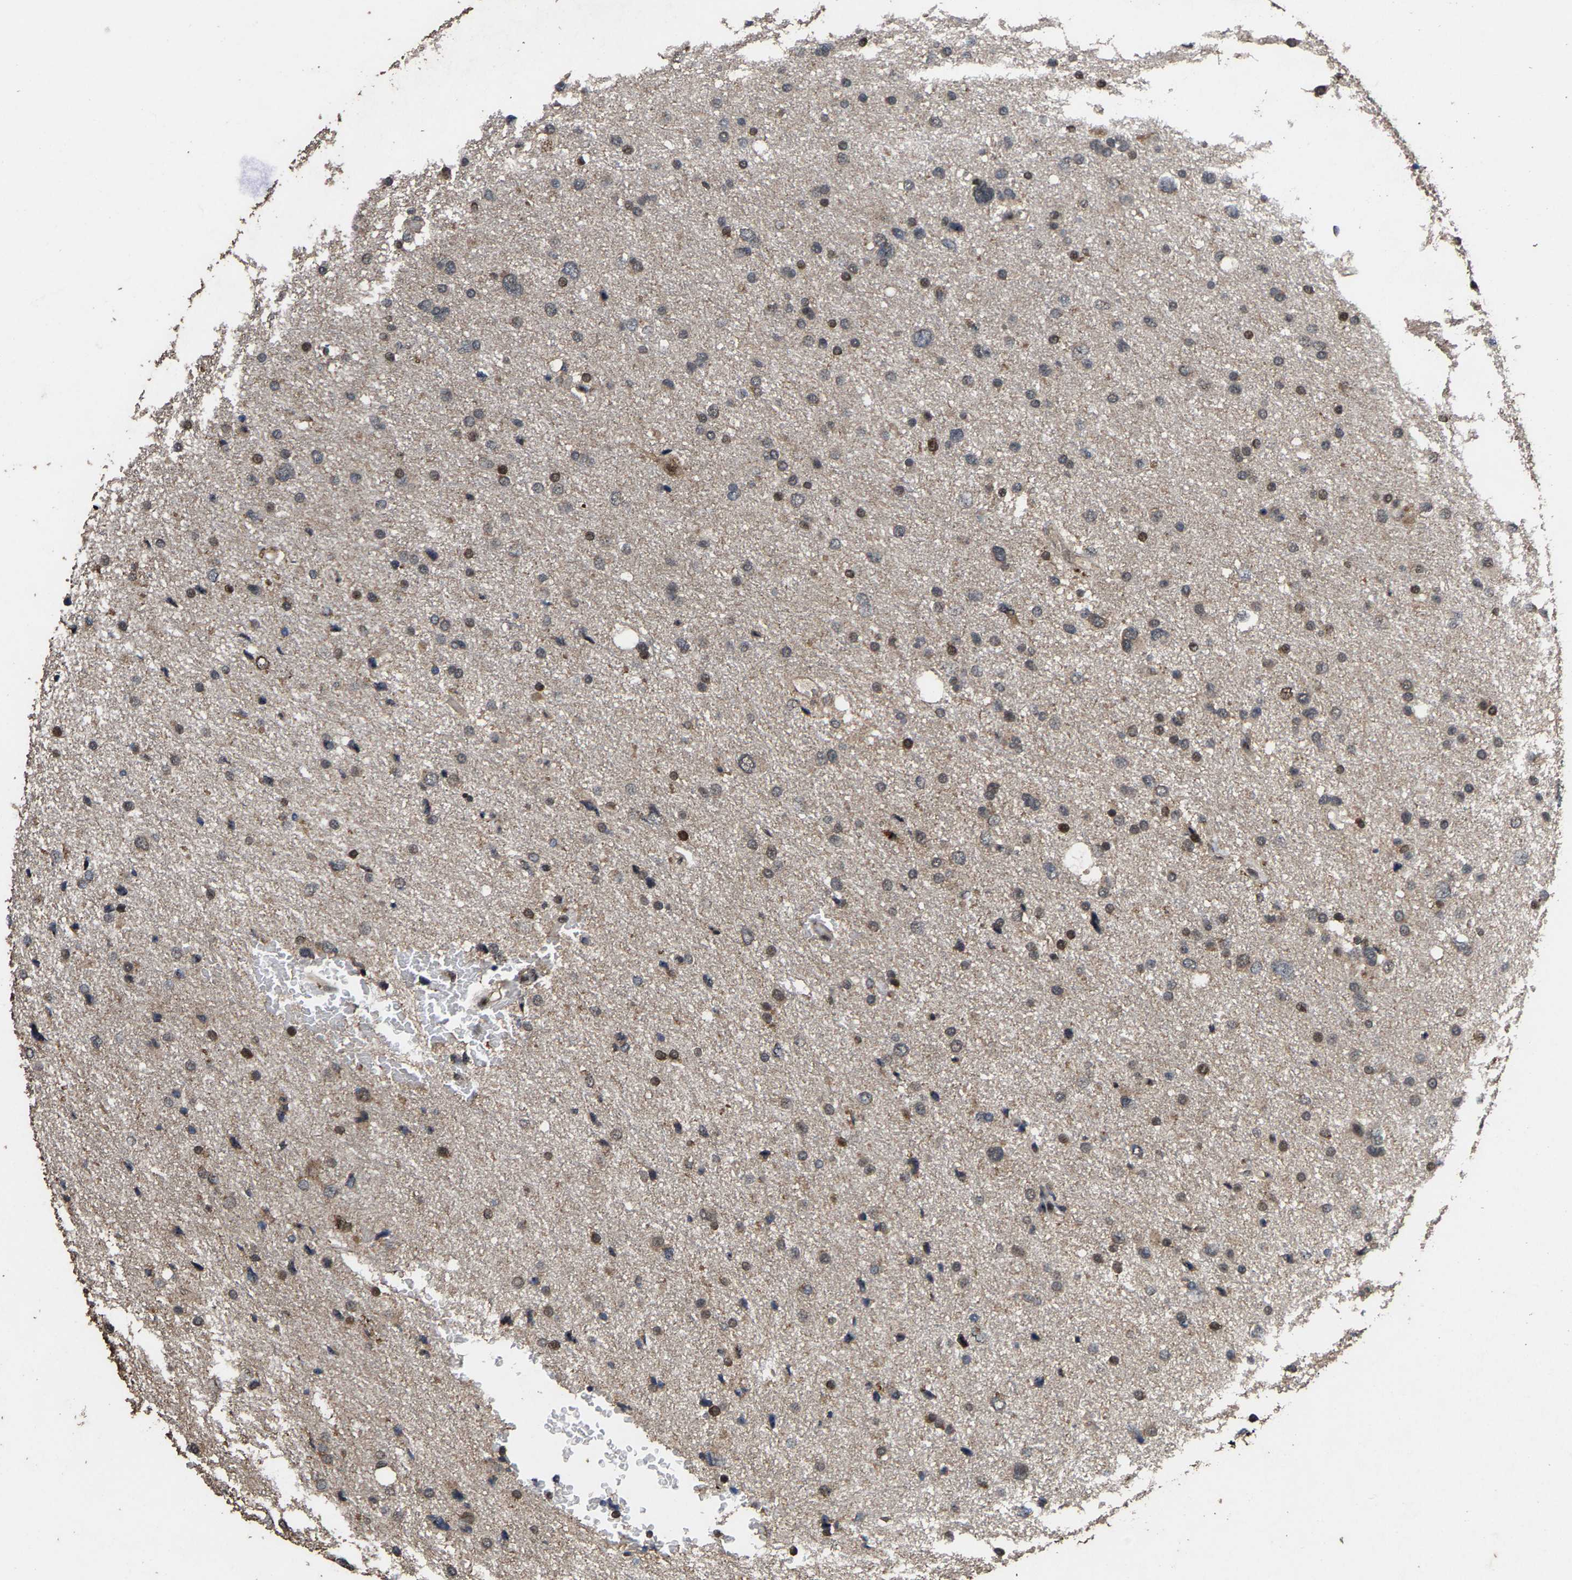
{"staining": {"intensity": "moderate", "quantity": "<25%", "location": "cytoplasmic/membranous"}, "tissue": "glioma", "cell_type": "Tumor cells", "image_type": "cancer", "snomed": [{"axis": "morphology", "description": "Glioma, malignant, Low grade"}, {"axis": "topography", "description": "Brain"}], "caption": "IHC (DAB (3,3'-diaminobenzidine)) staining of malignant low-grade glioma reveals moderate cytoplasmic/membranous protein staining in about <25% of tumor cells. The protein of interest is shown in brown color, while the nuclei are stained blue.", "gene": "HAUS6", "patient": {"sex": "female", "age": 37}}